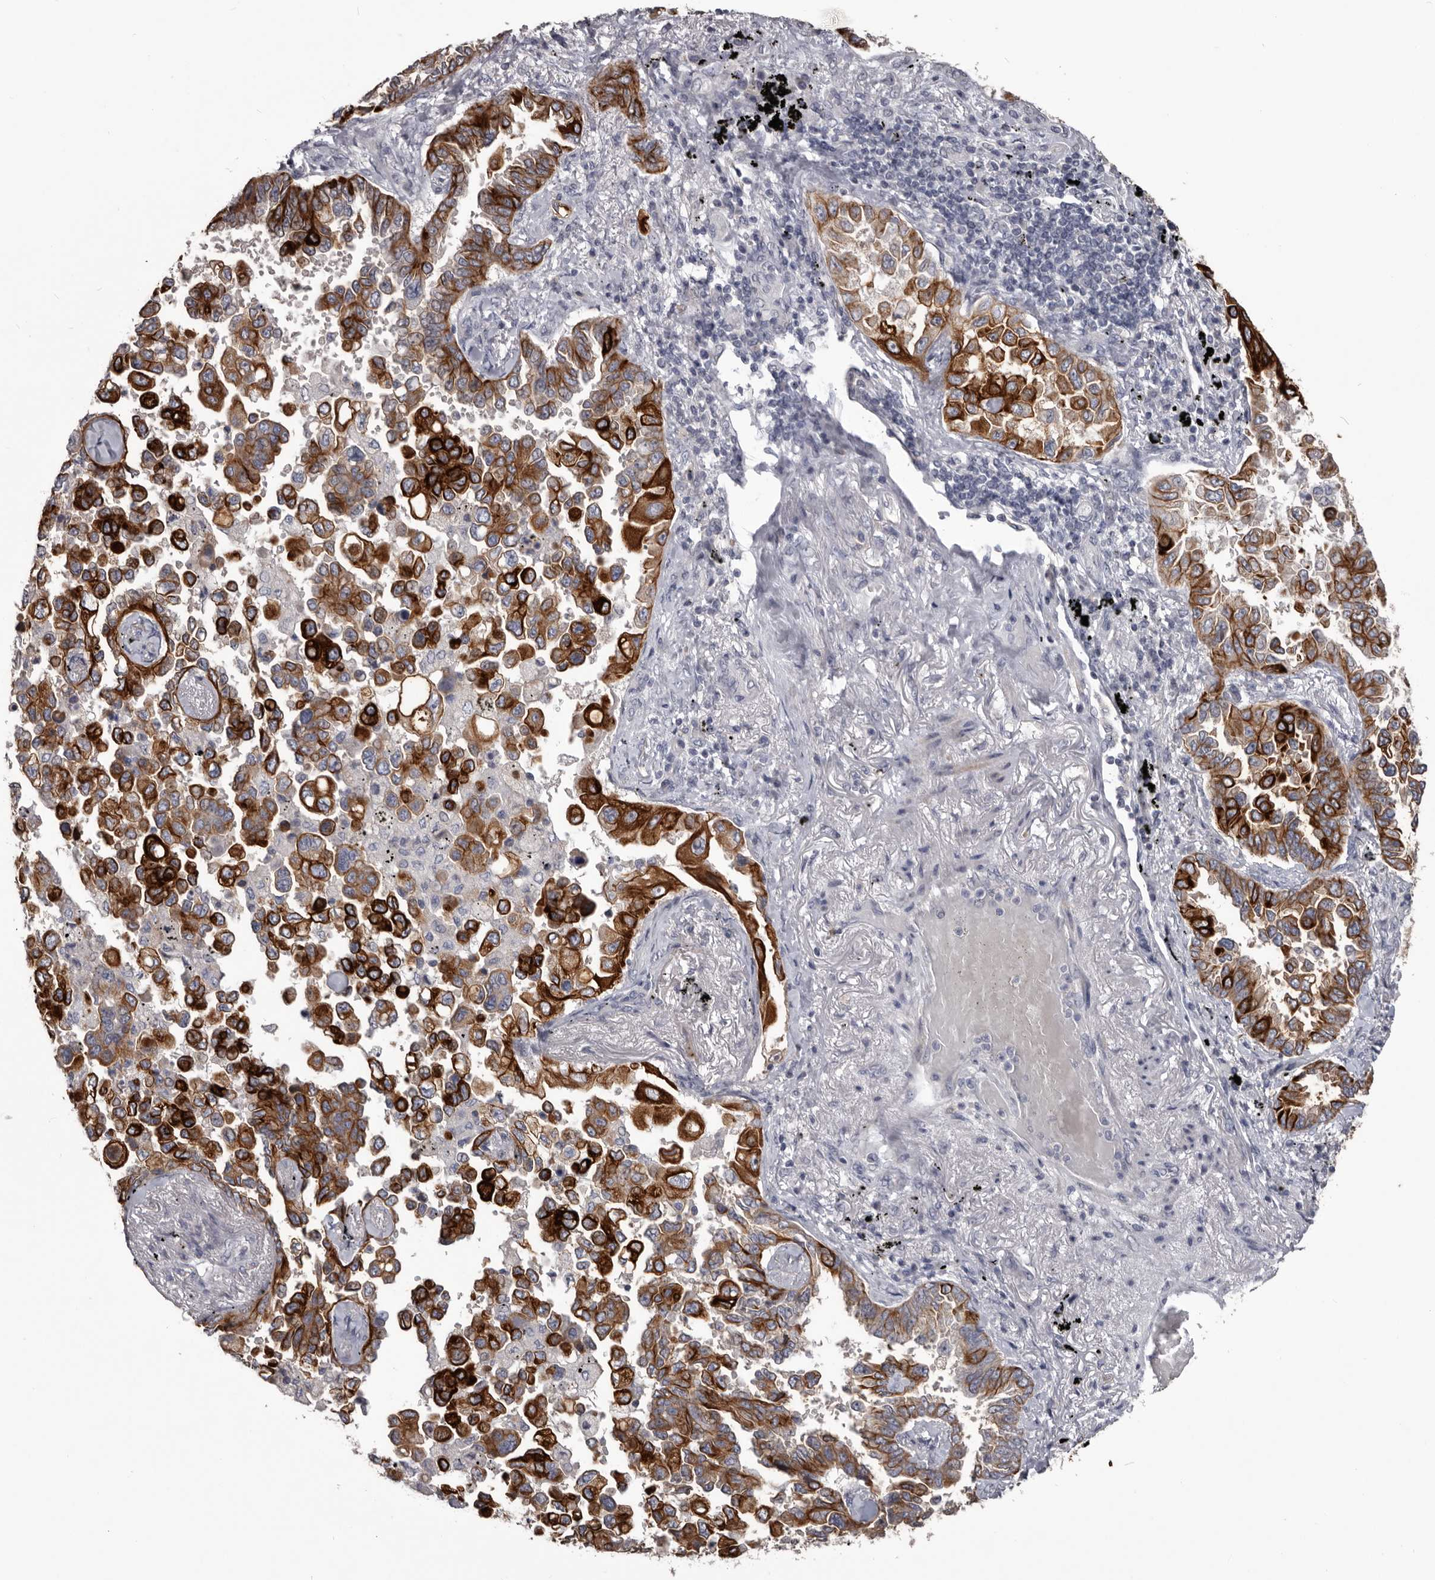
{"staining": {"intensity": "strong", "quantity": ">75%", "location": "cytoplasmic/membranous"}, "tissue": "lung cancer", "cell_type": "Tumor cells", "image_type": "cancer", "snomed": [{"axis": "morphology", "description": "Adenocarcinoma, NOS"}, {"axis": "topography", "description": "Lung"}], "caption": "Tumor cells exhibit high levels of strong cytoplasmic/membranous positivity in about >75% of cells in human adenocarcinoma (lung). Nuclei are stained in blue.", "gene": "LPAR6", "patient": {"sex": "female", "age": 67}}